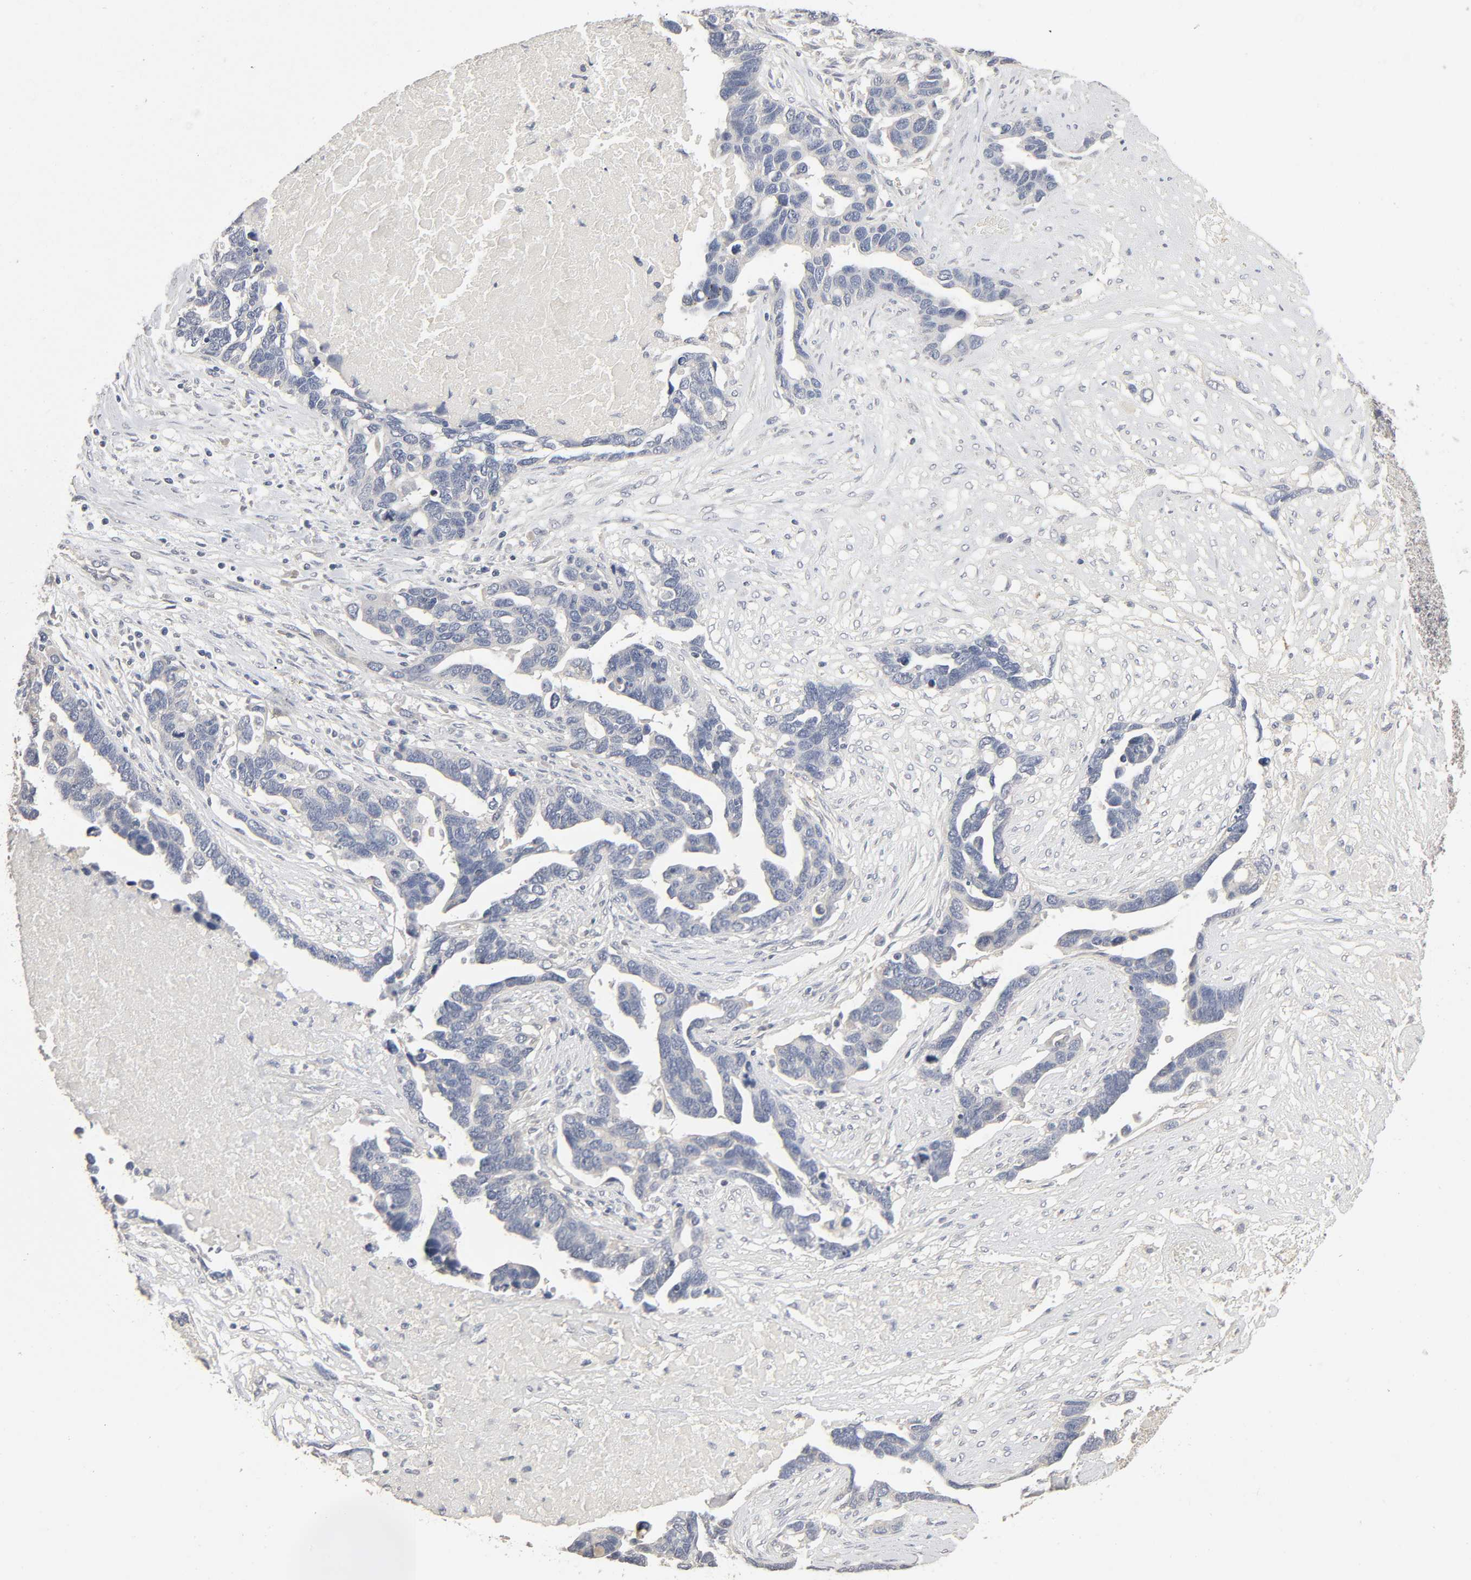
{"staining": {"intensity": "negative", "quantity": "none", "location": "none"}, "tissue": "ovarian cancer", "cell_type": "Tumor cells", "image_type": "cancer", "snomed": [{"axis": "morphology", "description": "Cystadenocarcinoma, serous, NOS"}, {"axis": "topography", "description": "Ovary"}], "caption": "Immunohistochemical staining of human ovarian cancer (serous cystadenocarcinoma) displays no significant staining in tumor cells. (DAB immunohistochemistry (IHC) visualized using brightfield microscopy, high magnification).", "gene": "SLC10A2", "patient": {"sex": "female", "age": 54}}